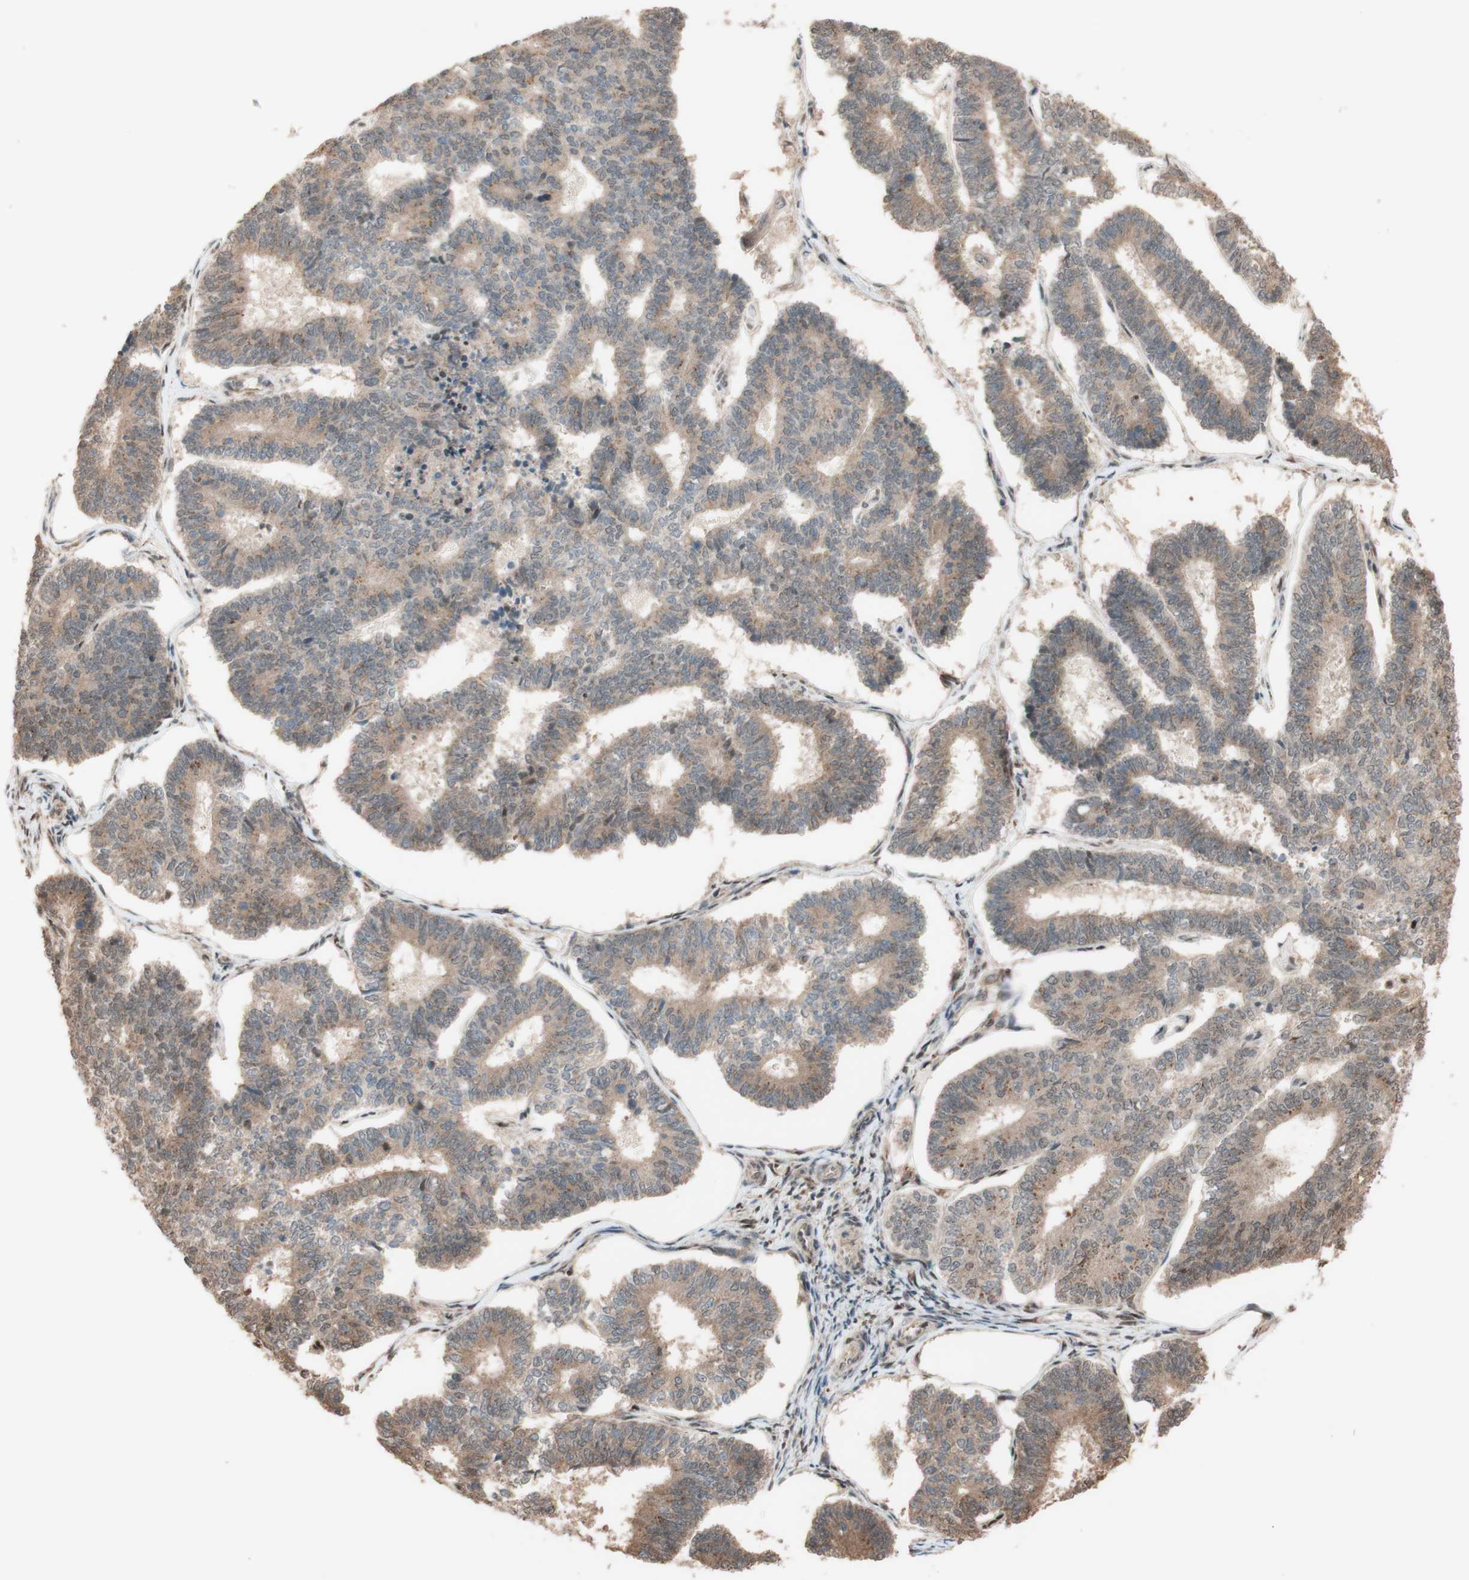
{"staining": {"intensity": "weak", "quantity": ">75%", "location": "cytoplasmic/membranous"}, "tissue": "endometrial cancer", "cell_type": "Tumor cells", "image_type": "cancer", "snomed": [{"axis": "morphology", "description": "Adenocarcinoma, NOS"}, {"axis": "topography", "description": "Endometrium"}], "caption": "Endometrial adenocarcinoma stained with DAB IHC reveals low levels of weak cytoplasmic/membranous positivity in about >75% of tumor cells.", "gene": "CCNC", "patient": {"sex": "female", "age": 70}}